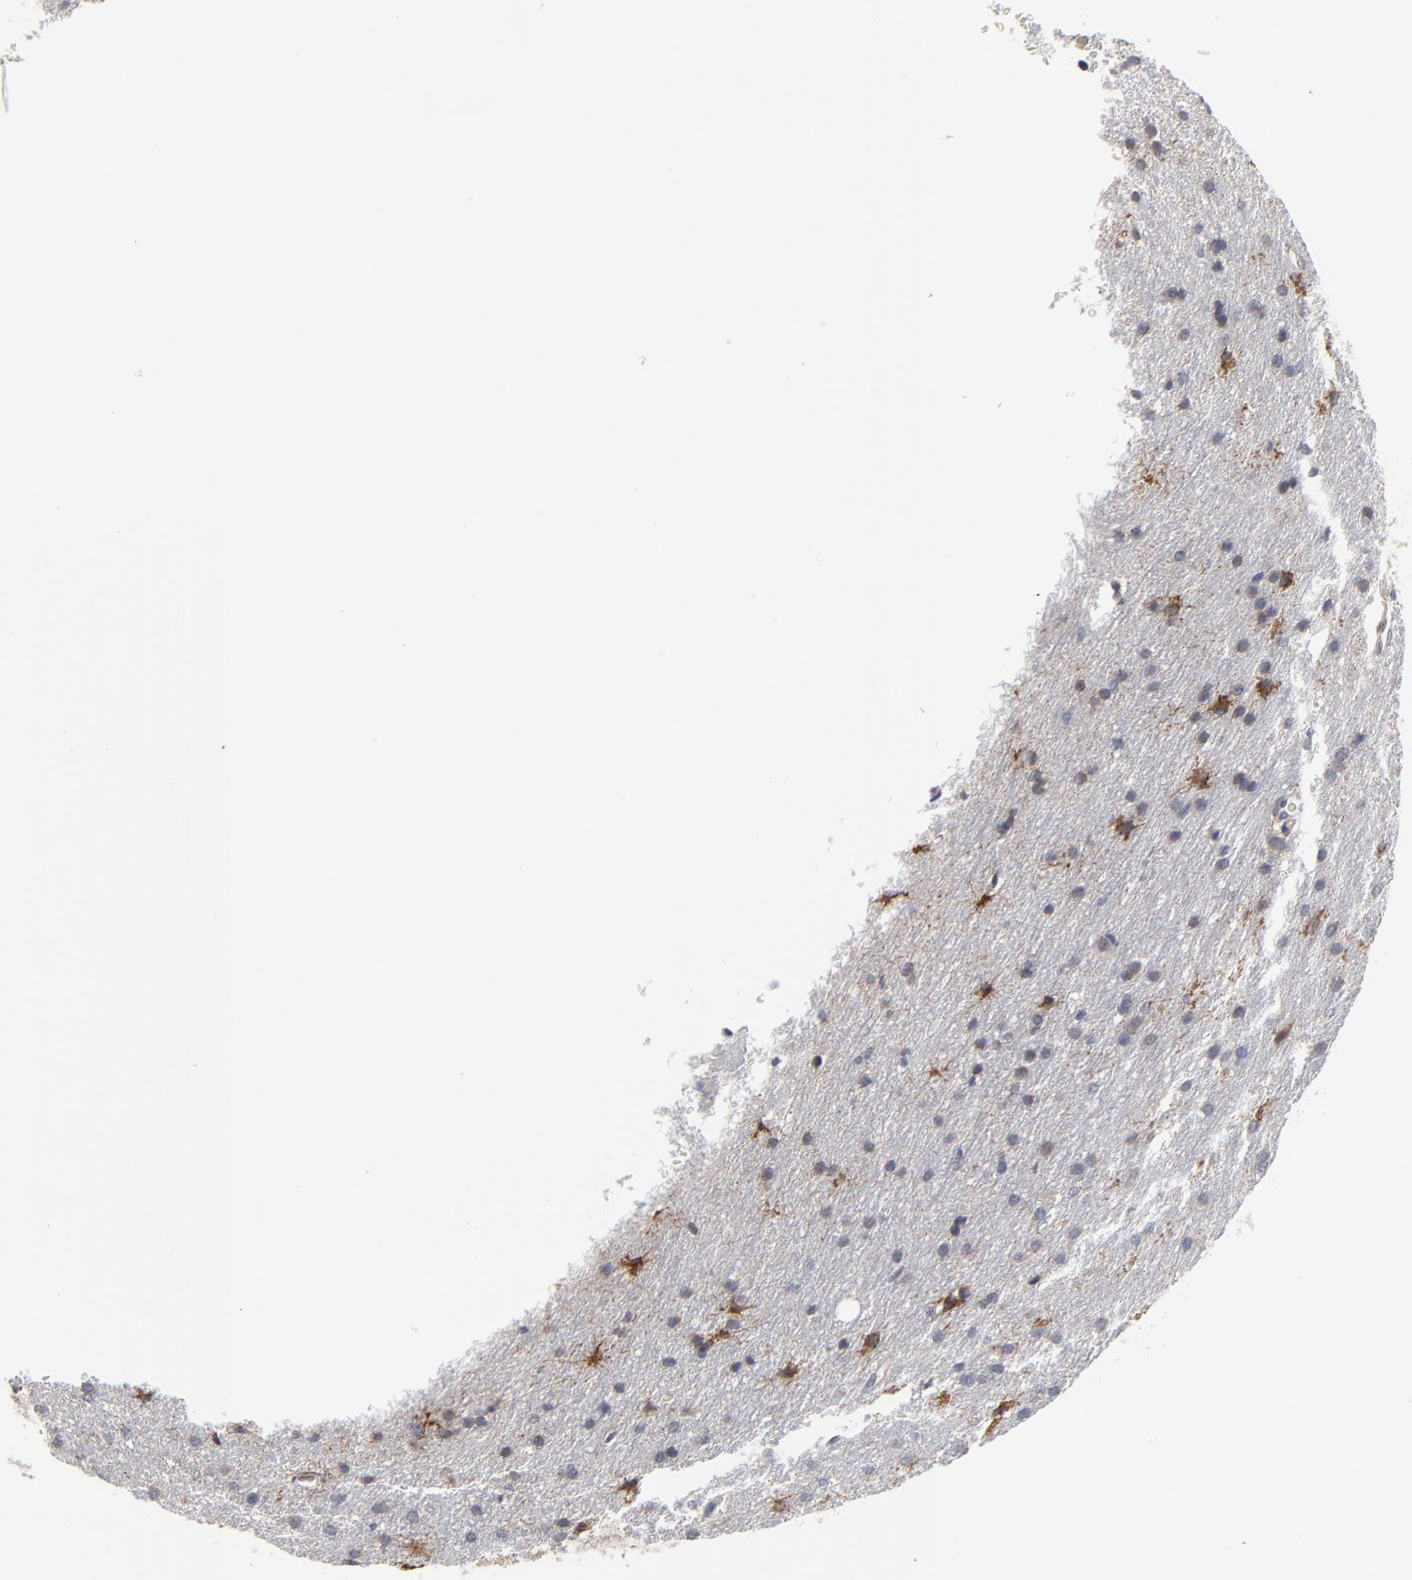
{"staining": {"intensity": "weak", "quantity": "<25%", "location": "cytoplasmic/membranous"}, "tissue": "glioma", "cell_type": "Tumor cells", "image_type": "cancer", "snomed": [{"axis": "morphology", "description": "Glioma, malignant, Low grade"}, {"axis": "topography", "description": "Brain"}], "caption": "Immunohistochemistry of malignant low-grade glioma shows no expression in tumor cells.", "gene": "MAGEA10", "patient": {"sex": "female", "age": 32}}